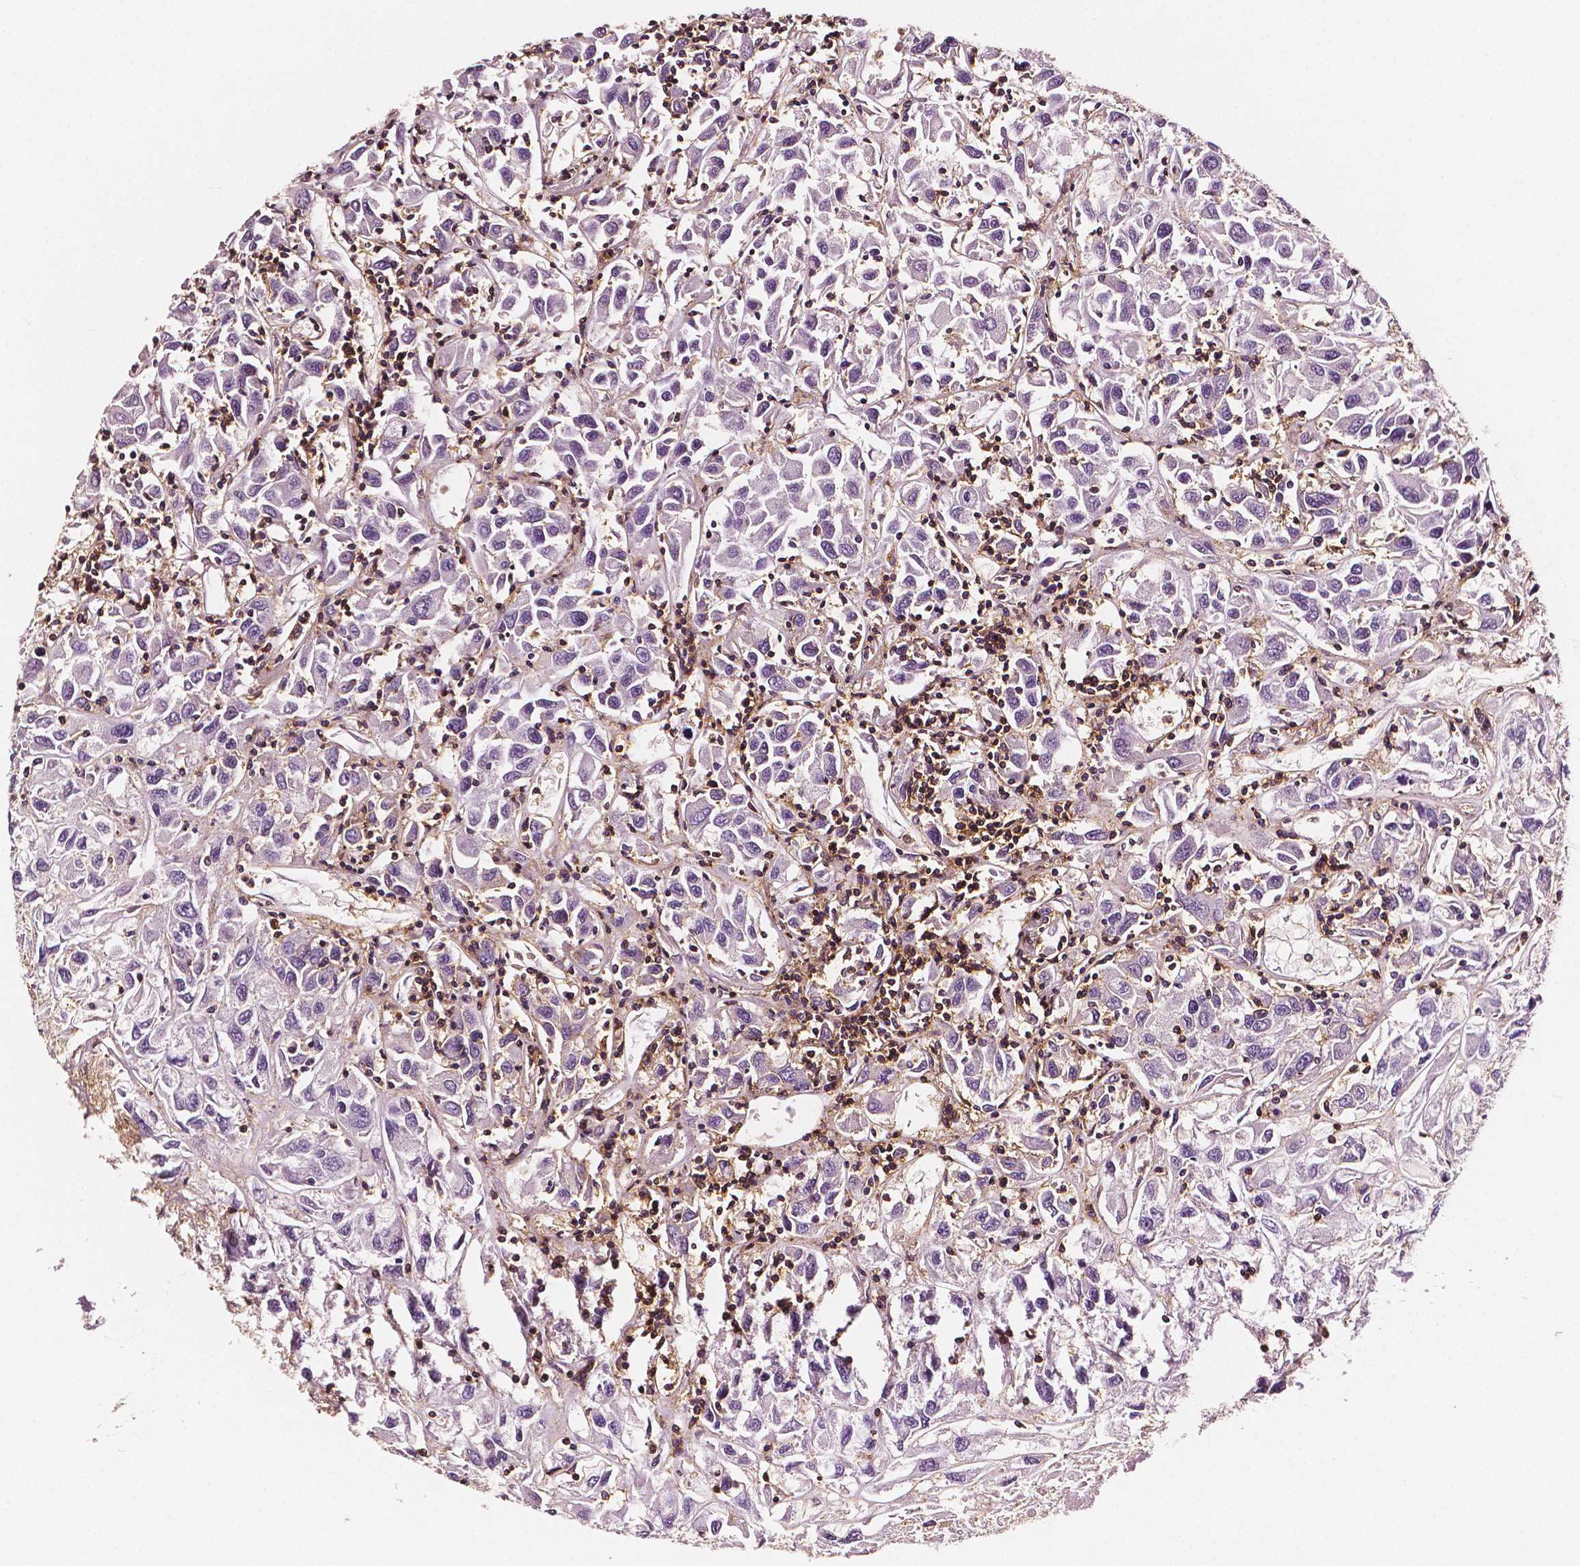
{"staining": {"intensity": "negative", "quantity": "none", "location": "none"}, "tissue": "renal cancer", "cell_type": "Tumor cells", "image_type": "cancer", "snomed": [{"axis": "morphology", "description": "Adenocarcinoma, NOS"}, {"axis": "topography", "description": "Kidney"}], "caption": "This histopathology image is of renal cancer stained with immunohistochemistry (IHC) to label a protein in brown with the nuclei are counter-stained blue. There is no positivity in tumor cells.", "gene": "PTPRC", "patient": {"sex": "female", "age": 76}}